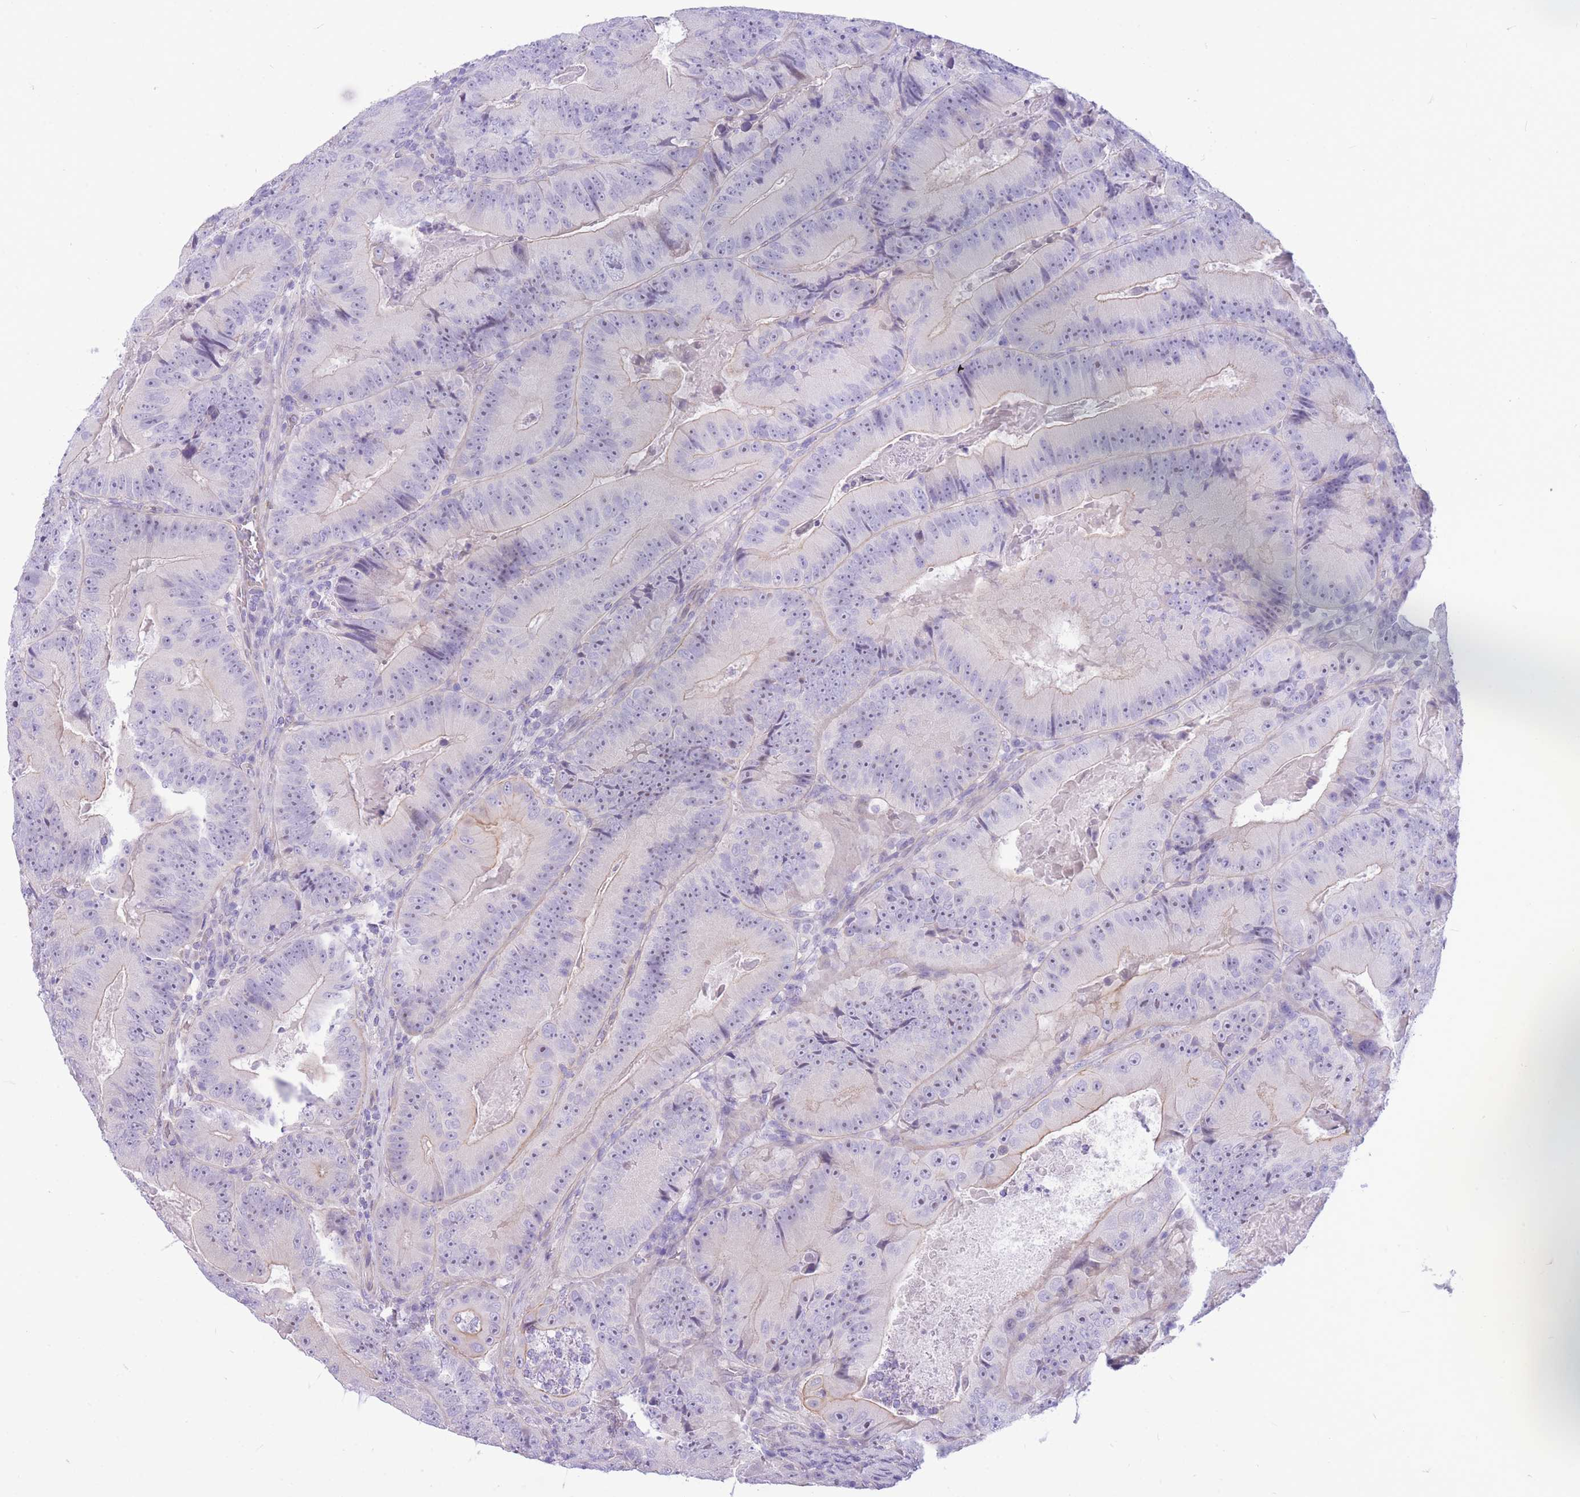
{"staining": {"intensity": "negative", "quantity": "none", "location": "none"}, "tissue": "colorectal cancer", "cell_type": "Tumor cells", "image_type": "cancer", "snomed": [{"axis": "morphology", "description": "Adenocarcinoma, NOS"}, {"axis": "topography", "description": "Colon"}], "caption": "High power microscopy photomicrograph of an immunohistochemistry photomicrograph of adenocarcinoma (colorectal), revealing no significant expression in tumor cells.", "gene": "ZNF311", "patient": {"sex": "female", "age": 86}}